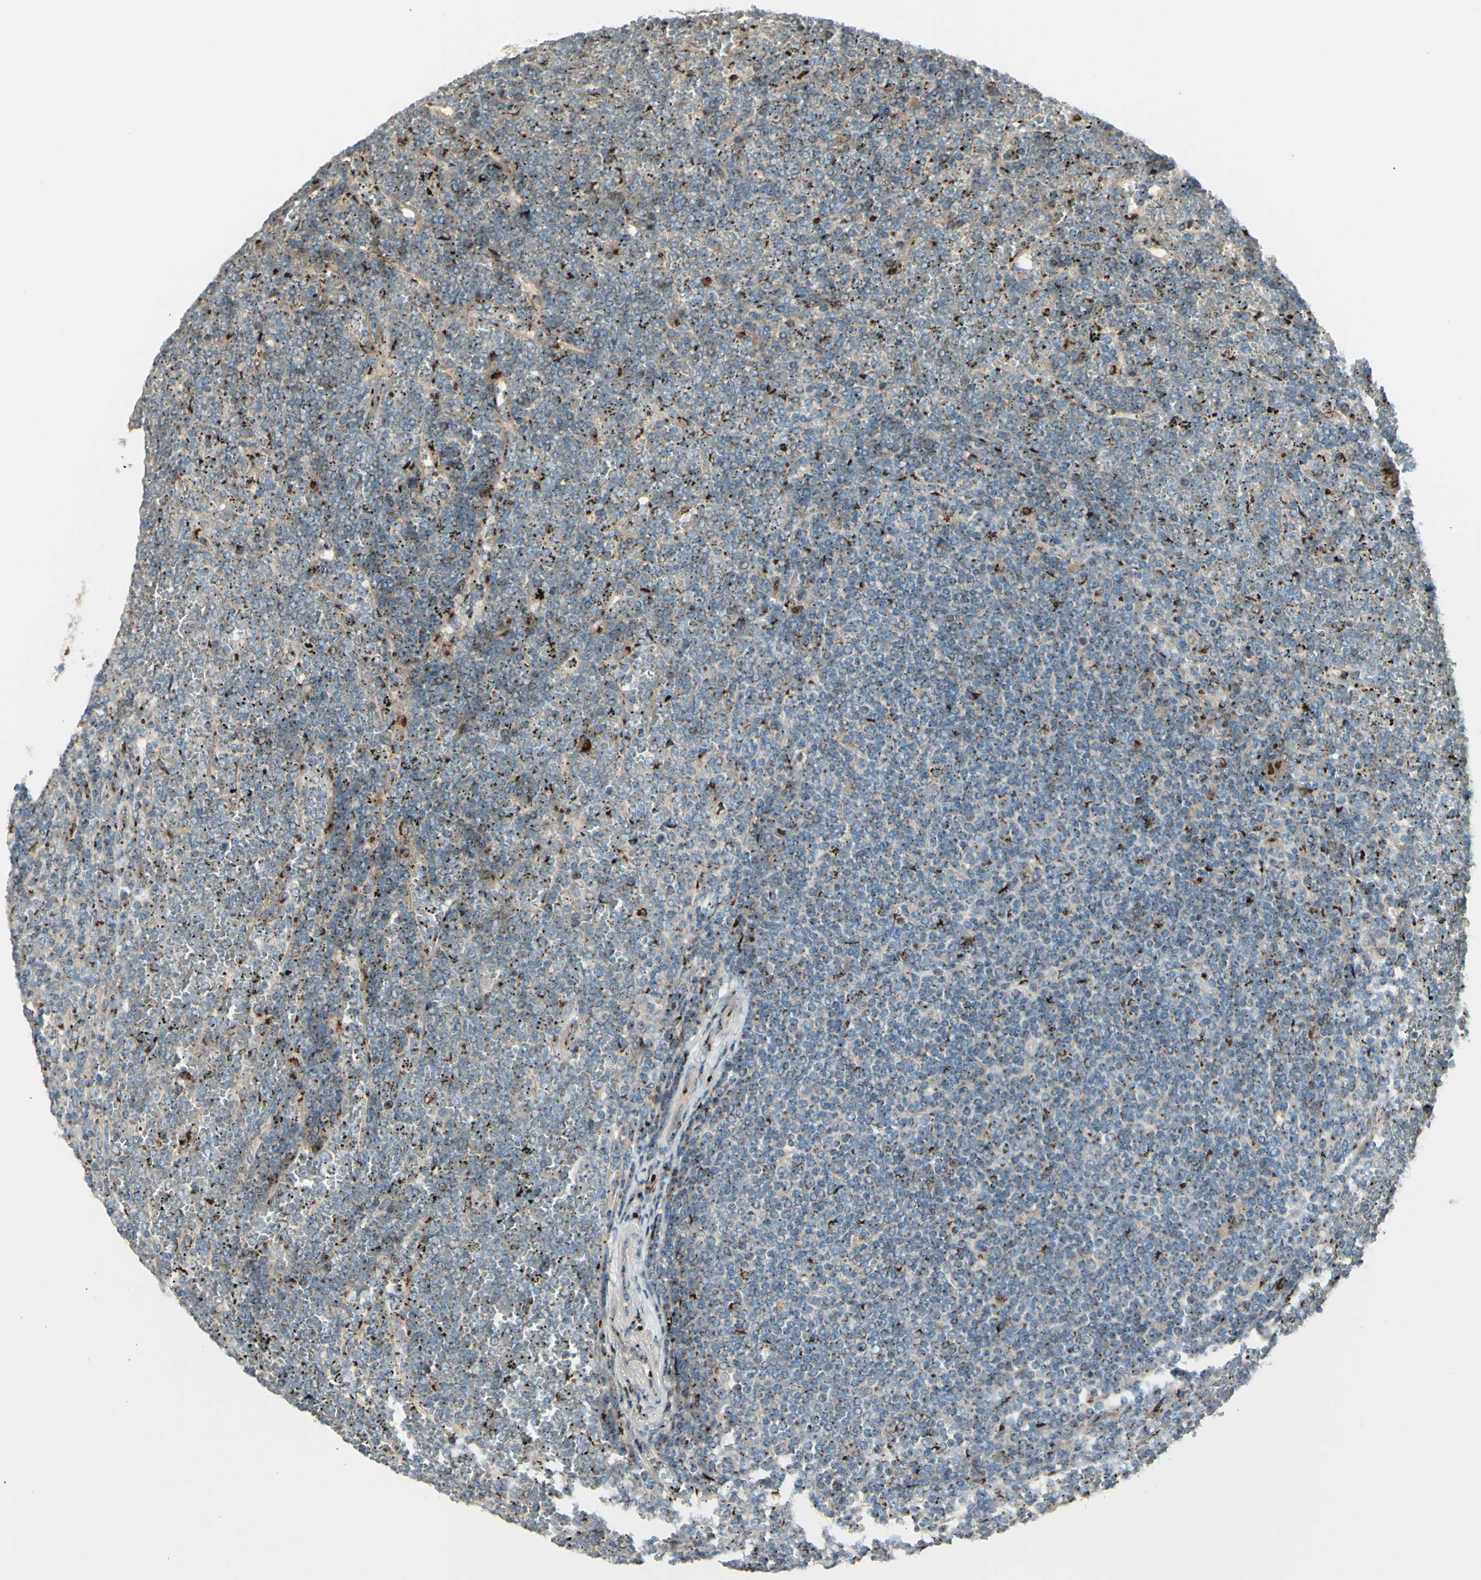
{"staining": {"intensity": "moderate", "quantity": ">75%", "location": "cytoplasmic/membranous"}, "tissue": "lymphoma", "cell_type": "Tumor cells", "image_type": "cancer", "snomed": [{"axis": "morphology", "description": "Malignant lymphoma, non-Hodgkin's type, Low grade"}, {"axis": "topography", "description": "Spleen"}], "caption": "A photomicrograph of lymphoma stained for a protein shows moderate cytoplasmic/membranous brown staining in tumor cells.", "gene": "BPNT2", "patient": {"sex": "female", "age": 19}}